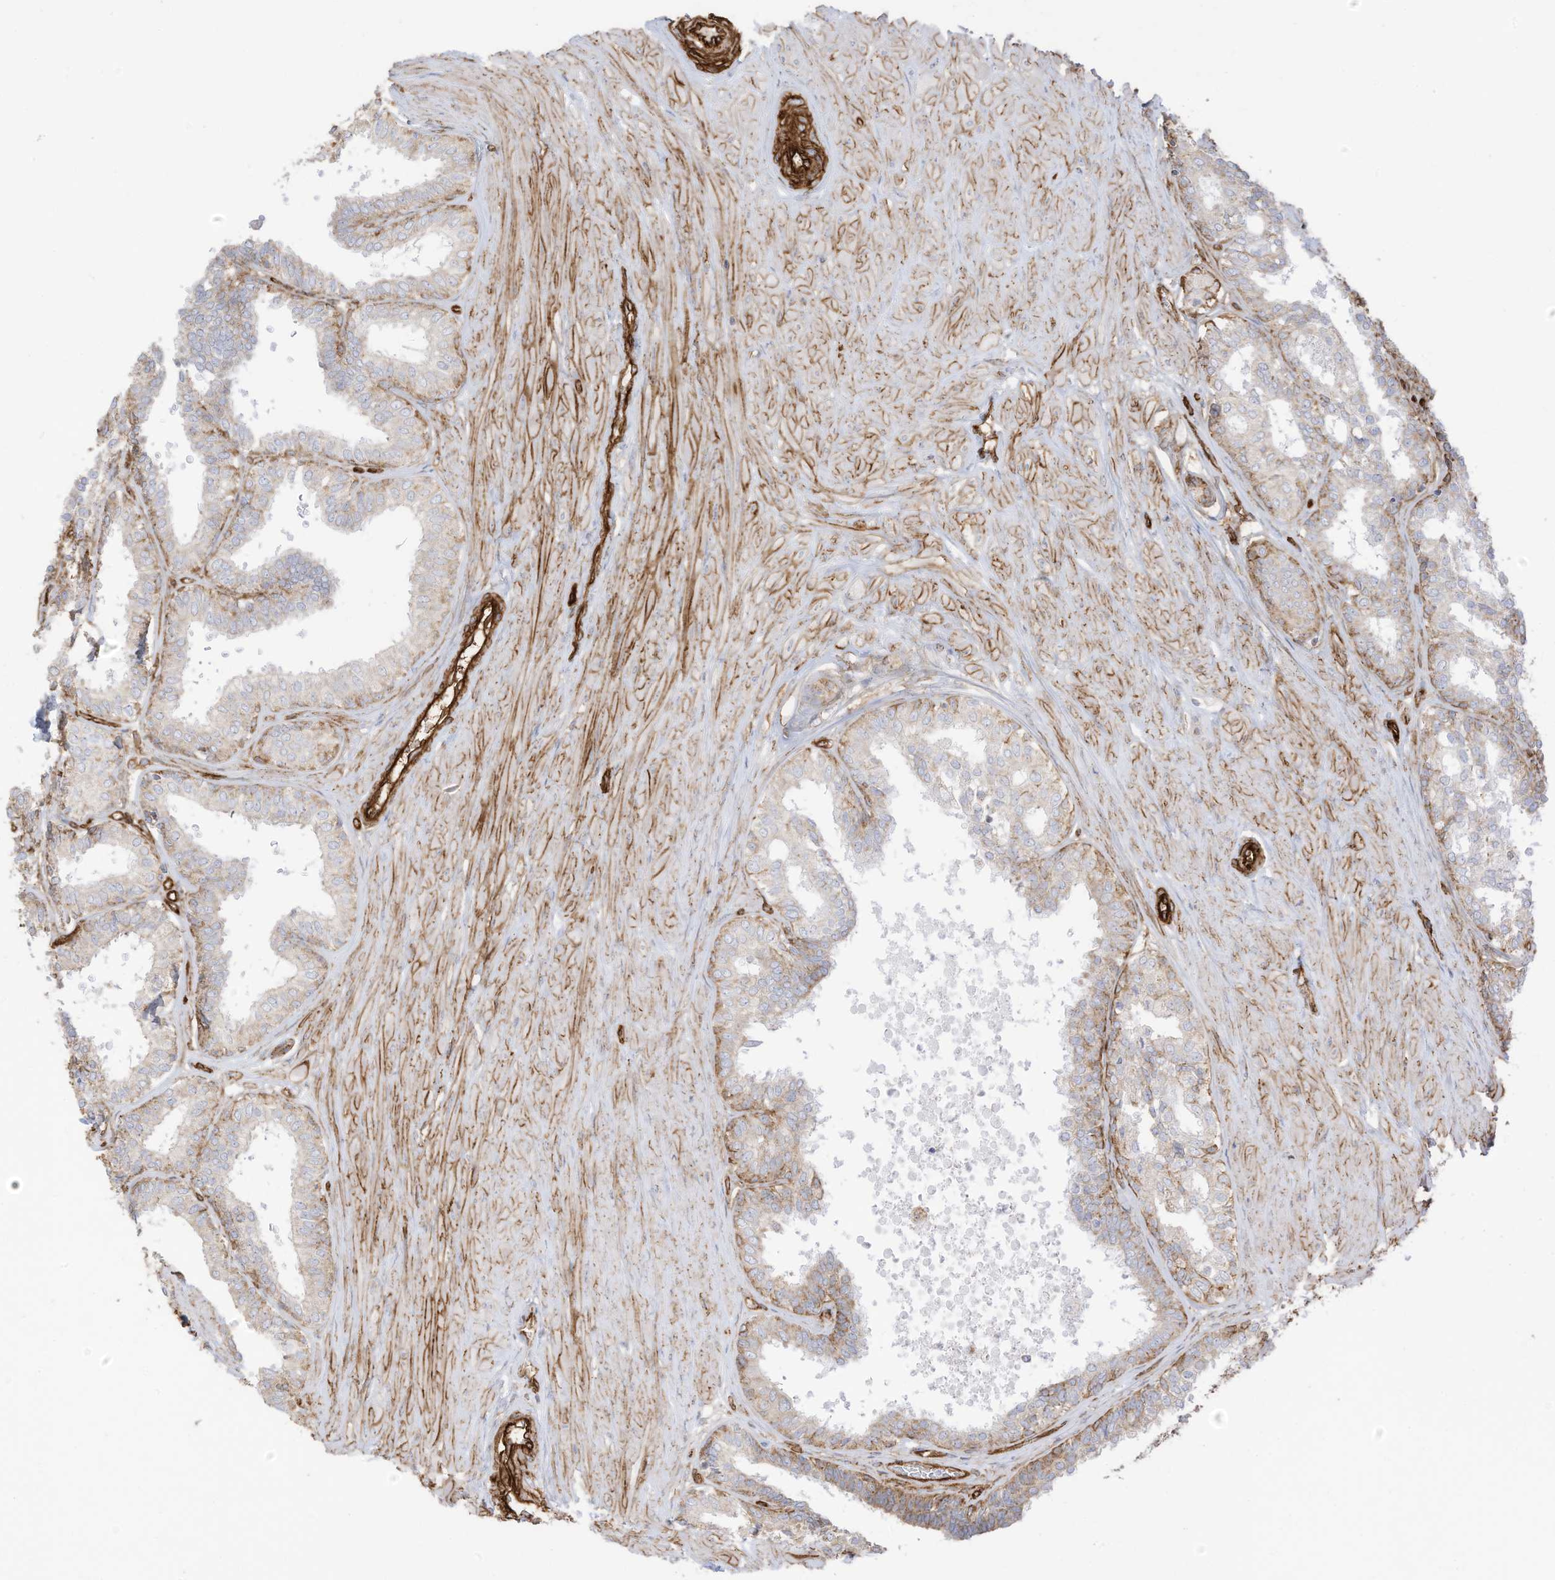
{"staining": {"intensity": "weak", "quantity": "<25%", "location": "cytoplasmic/membranous"}, "tissue": "prostate", "cell_type": "Glandular cells", "image_type": "normal", "snomed": [{"axis": "morphology", "description": "Normal tissue, NOS"}, {"axis": "topography", "description": "Prostate"}], "caption": "An IHC photomicrograph of benign prostate is shown. There is no staining in glandular cells of prostate. (DAB IHC with hematoxylin counter stain).", "gene": "ABCB7", "patient": {"sex": "male", "age": 48}}